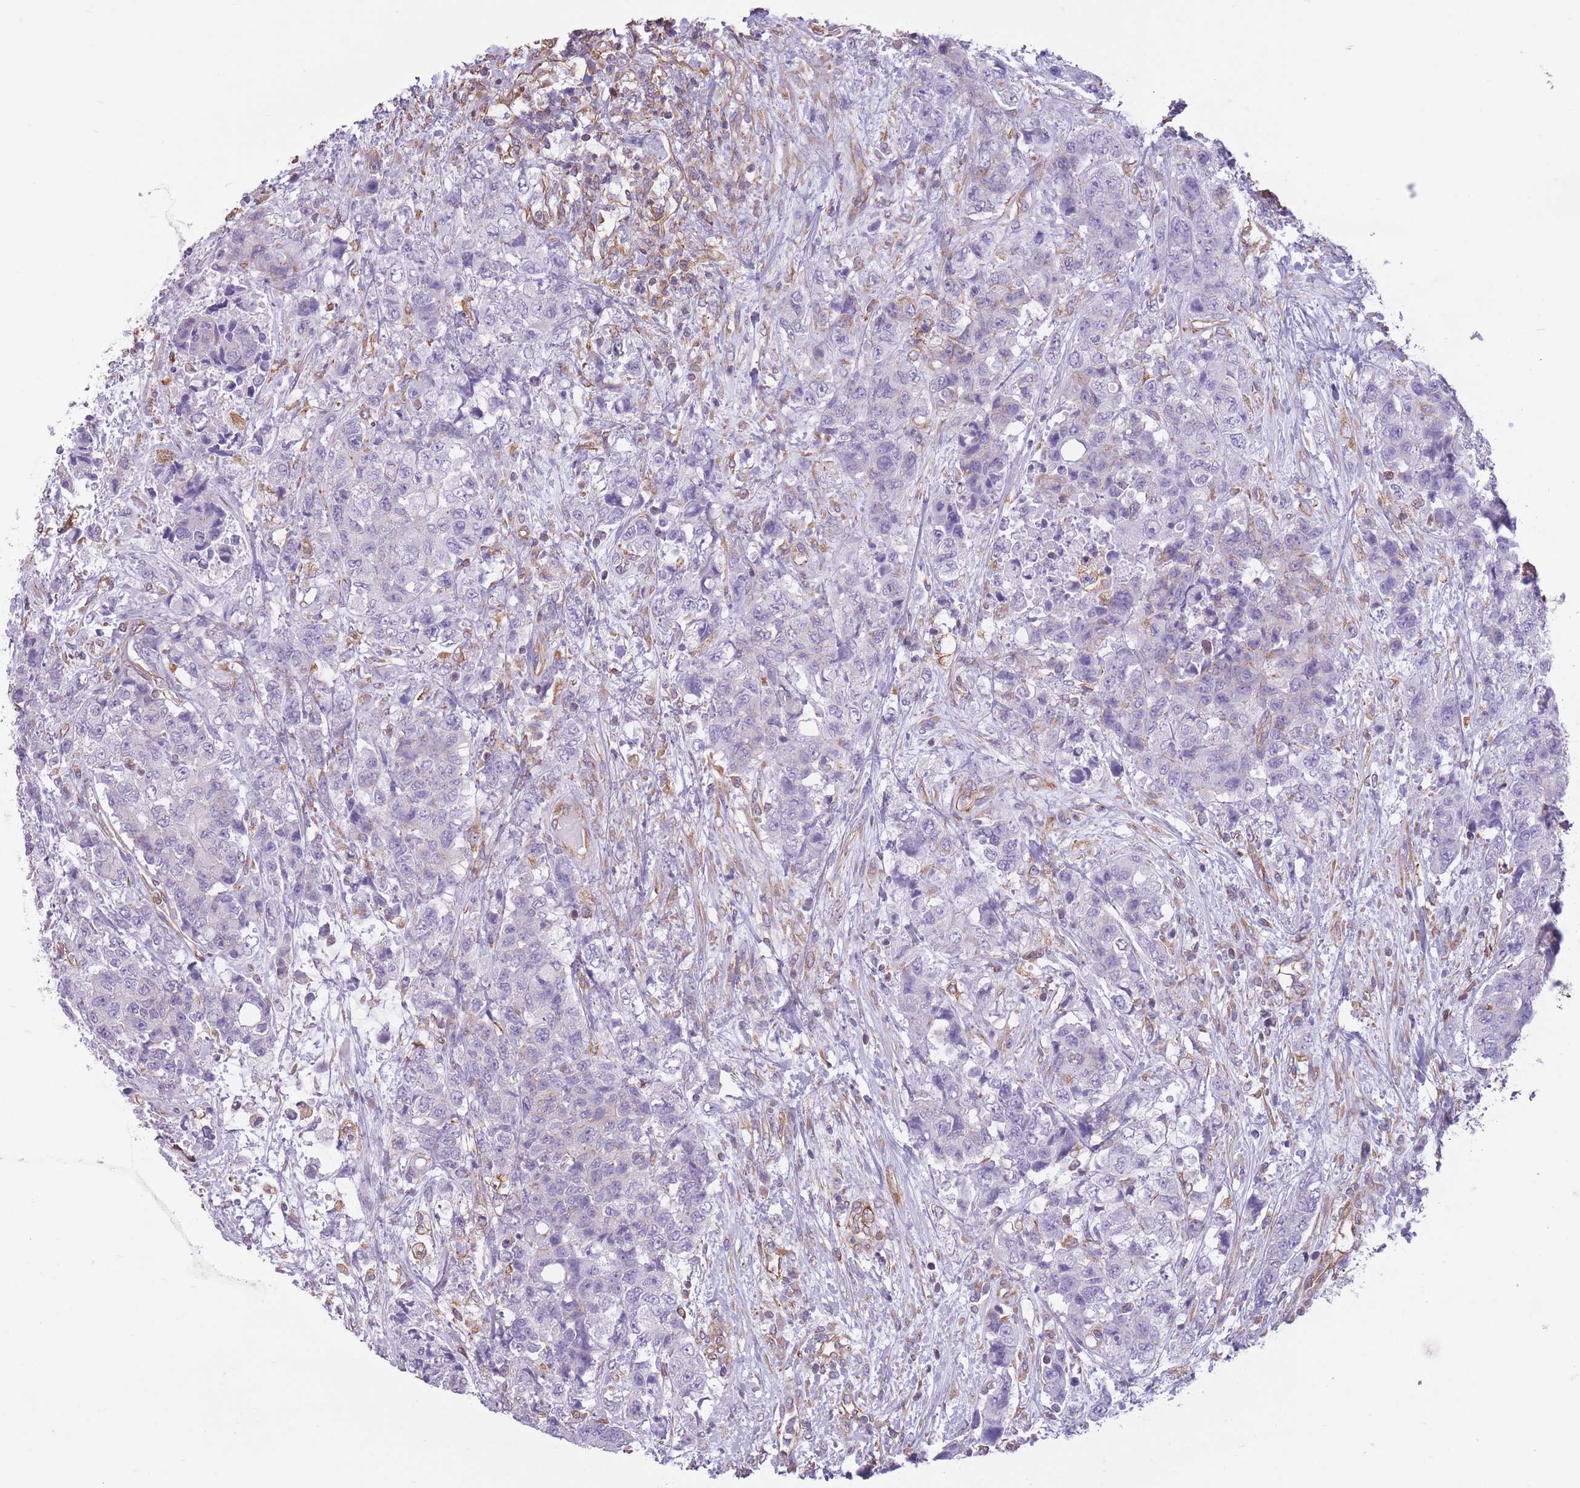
{"staining": {"intensity": "negative", "quantity": "none", "location": "none"}, "tissue": "urothelial cancer", "cell_type": "Tumor cells", "image_type": "cancer", "snomed": [{"axis": "morphology", "description": "Urothelial carcinoma, High grade"}, {"axis": "topography", "description": "Urinary bladder"}], "caption": "A photomicrograph of human urothelial cancer is negative for staining in tumor cells.", "gene": "ADD1", "patient": {"sex": "female", "age": 78}}